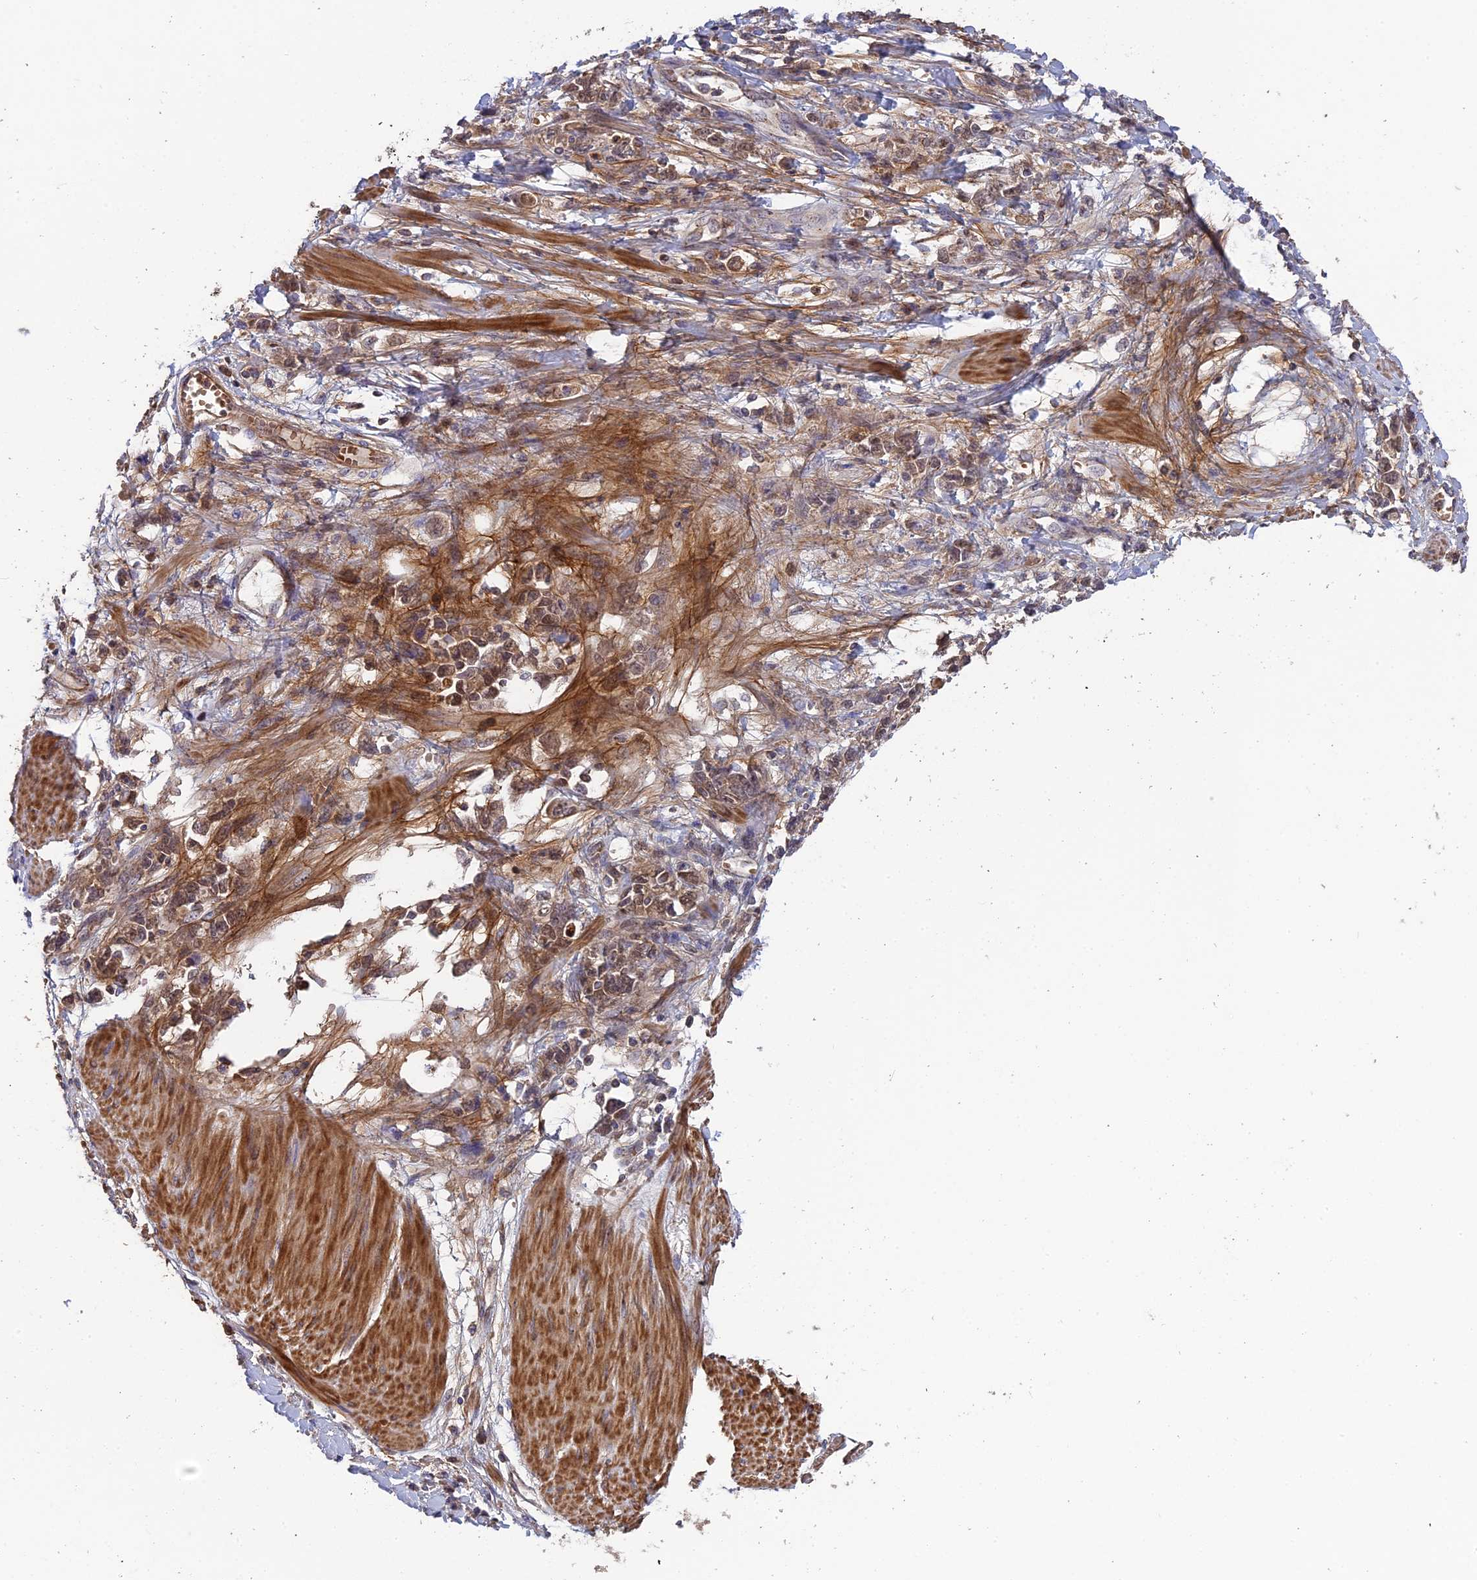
{"staining": {"intensity": "moderate", "quantity": "25%-75%", "location": "cytoplasmic/membranous"}, "tissue": "stomach cancer", "cell_type": "Tumor cells", "image_type": "cancer", "snomed": [{"axis": "morphology", "description": "Adenocarcinoma, NOS"}, {"axis": "topography", "description": "Stomach"}], "caption": "IHC image of human adenocarcinoma (stomach) stained for a protein (brown), which shows medium levels of moderate cytoplasmic/membranous positivity in about 25%-75% of tumor cells.", "gene": "RPIA", "patient": {"sex": "female", "age": 76}}